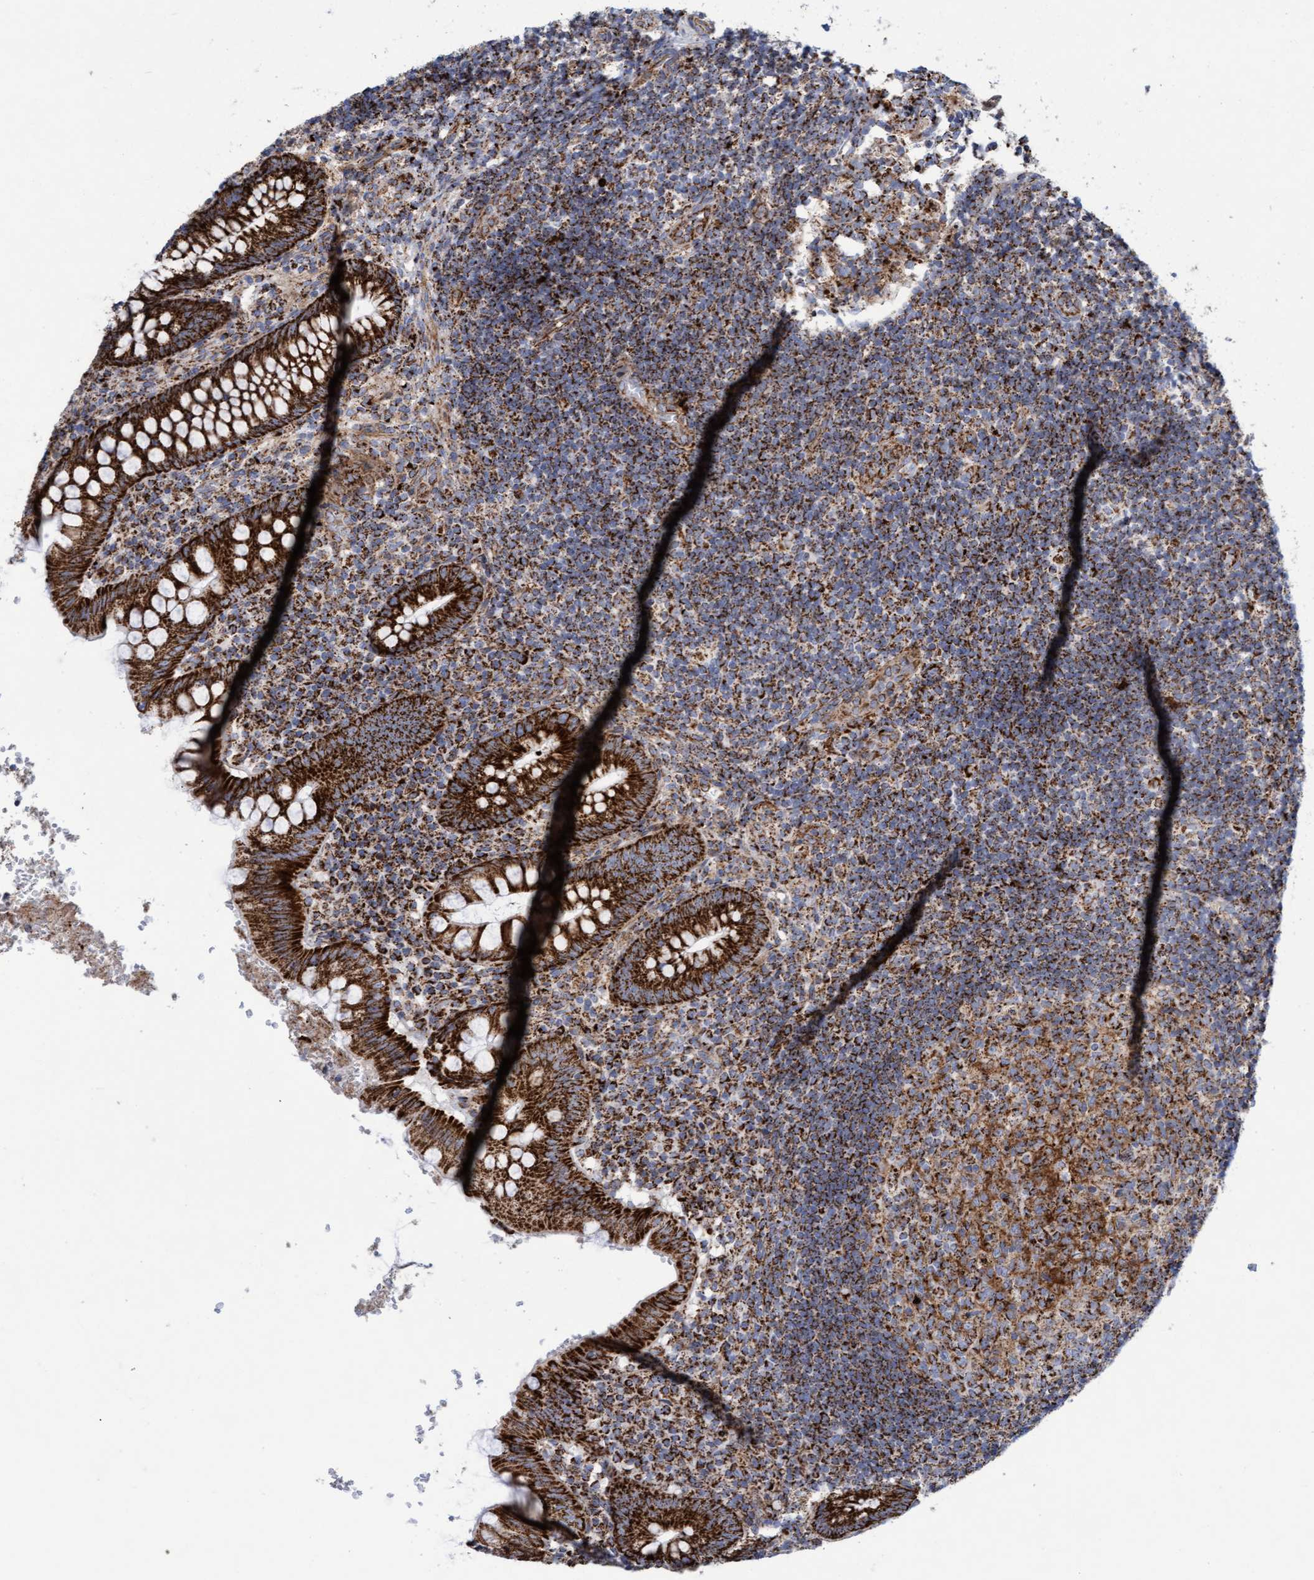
{"staining": {"intensity": "strong", "quantity": ">75%", "location": "cytoplasmic/membranous"}, "tissue": "appendix", "cell_type": "Glandular cells", "image_type": "normal", "snomed": [{"axis": "morphology", "description": "Normal tissue, NOS"}, {"axis": "topography", "description": "Appendix"}], "caption": "Brown immunohistochemical staining in unremarkable appendix reveals strong cytoplasmic/membranous staining in about >75% of glandular cells.", "gene": "GGTA1", "patient": {"sex": "male", "age": 8}}